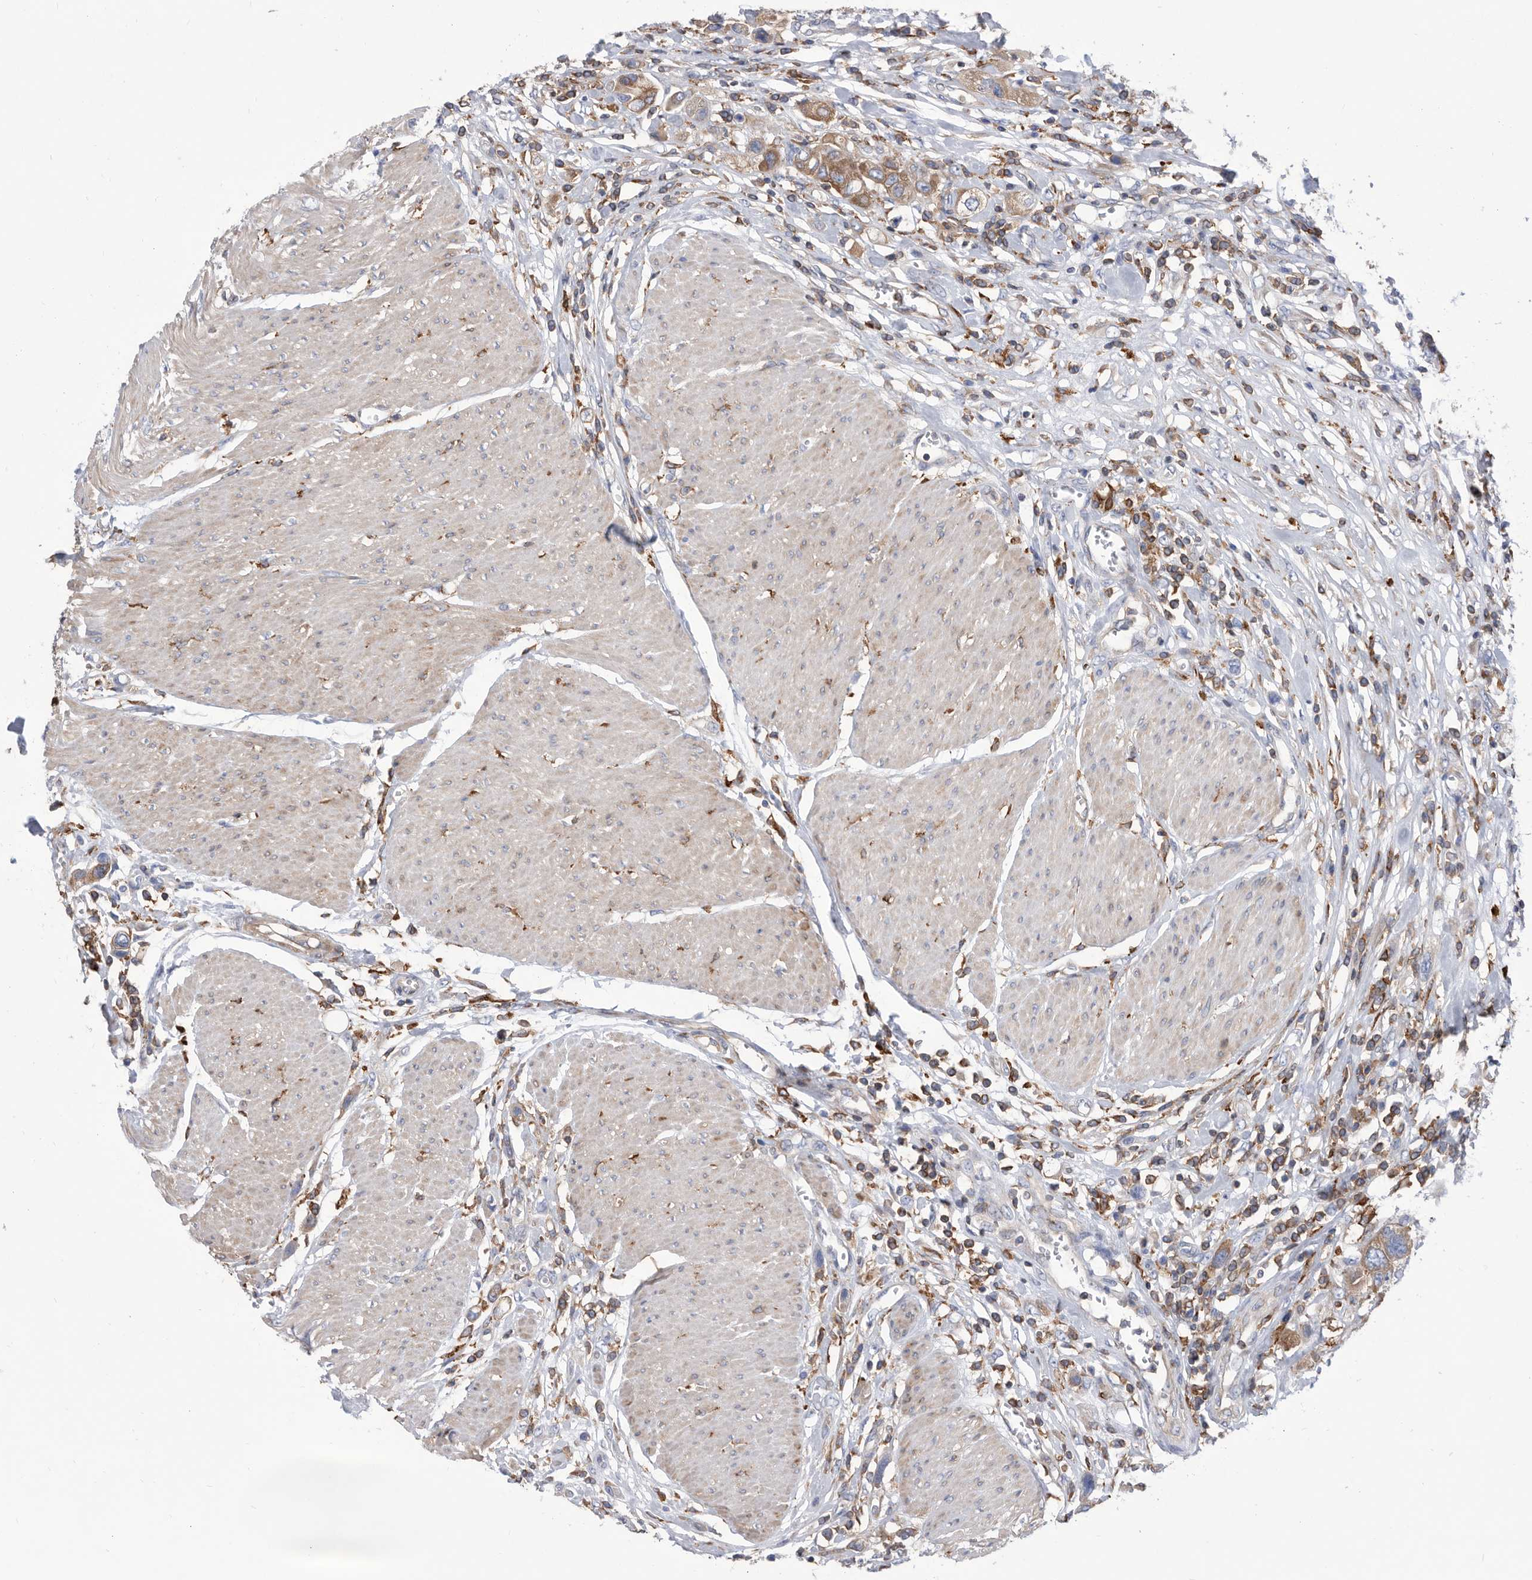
{"staining": {"intensity": "moderate", "quantity": ">75%", "location": "cytoplasmic/membranous"}, "tissue": "urothelial cancer", "cell_type": "Tumor cells", "image_type": "cancer", "snomed": [{"axis": "morphology", "description": "Urothelial carcinoma, High grade"}, {"axis": "topography", "description": "Urinary bladder"}], "caption": "The photomicrograph reveals a brown stain indicating the presence of a protein in the cytoplasmic/membranous of tumor cells in urothelial cancer.", "gene": "SMG7", "patient": {"sex": "male", "age": 50}}